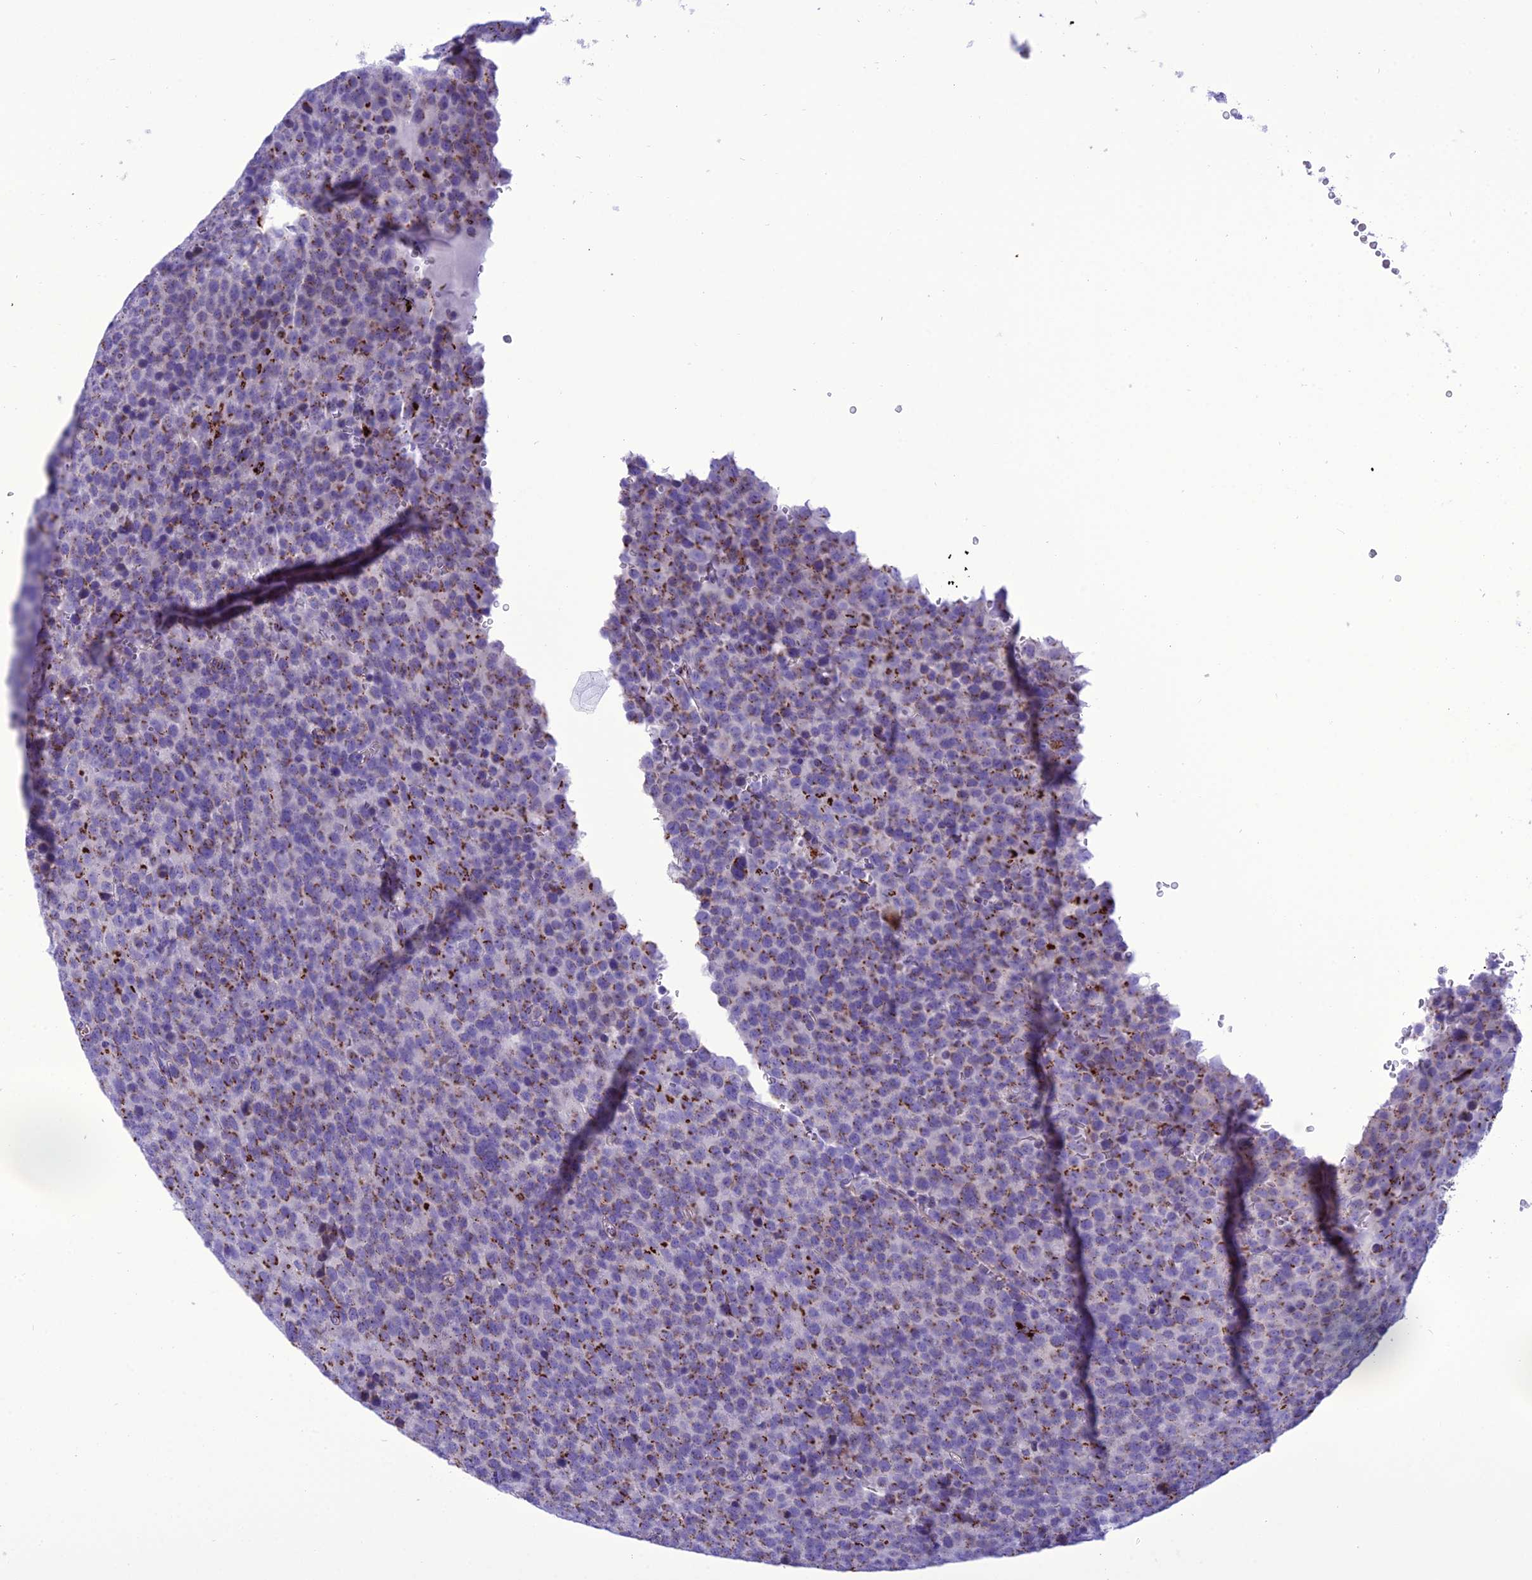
{"staining": {"intensity": "moderate", "quantity": ">75%", "location": "cytoplasmic/membranous"}, "tissue": "testis cancer", "cell_type": "Tumor cells", "image_type": "cancer", "snomed": [{"axis": "morphology", "description": "Seminoma, NOS"}, {"axis": "topography", "description": "Testis"}], "caption": "Protein staining of testis cancer (seminoma) tissue demonstrates moderate cytoplasmic/membranous staining in approximately >75% of tumor cells.", "gene": "GOLM2", "patient": {"sex": "male", "age": 71}}